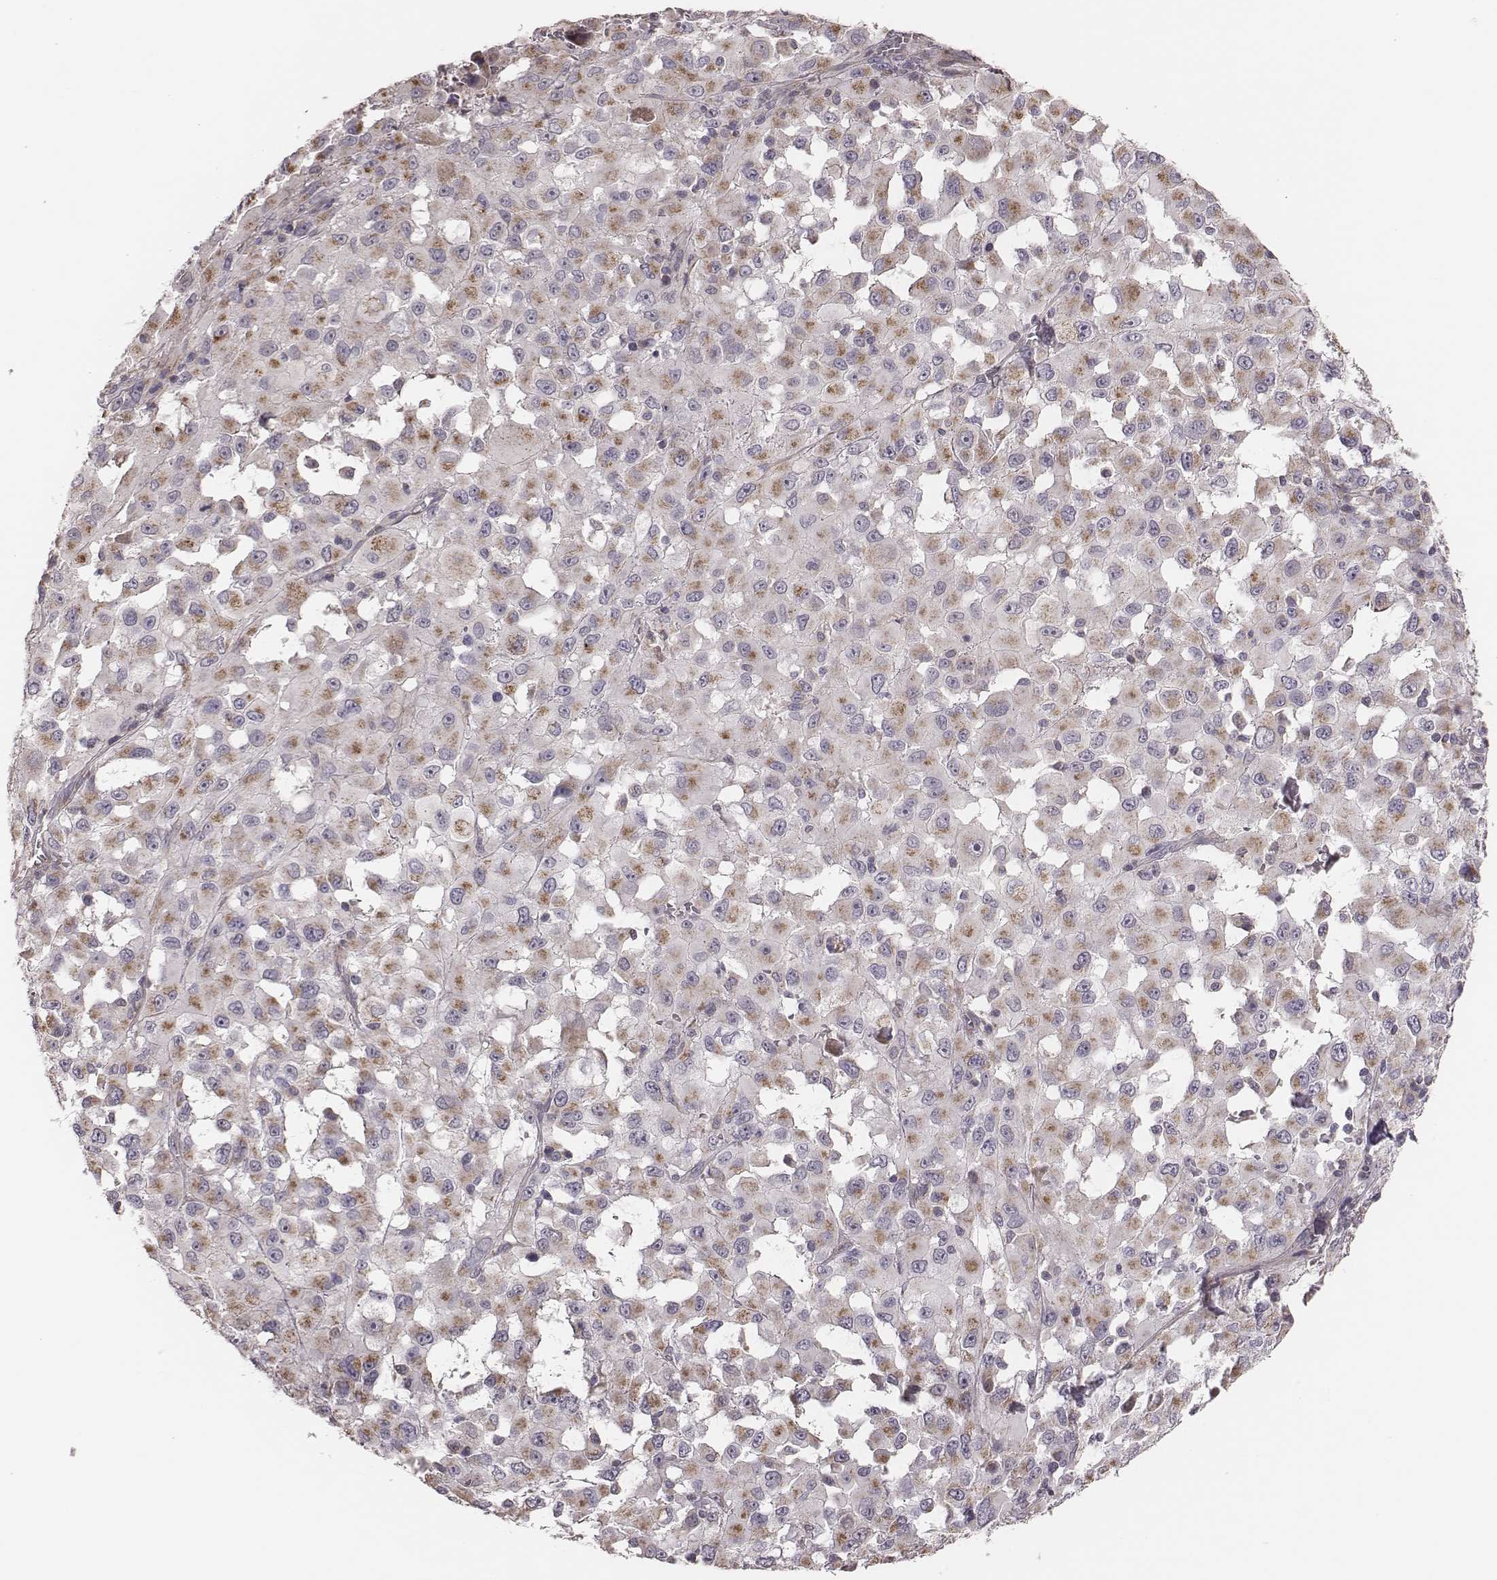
{"staining": {"intensity": "weak", "quantity": "25%-75%", "location": "cytoplasmic/membranous"}, "tissue": "melanoma", "cell_type": "Tumor cells", "image_type": "cancer", "snomed": [{"axis": "morphology", "description": "Malignant melanoma, Metastatic site"}, {"axis": "topography", "description": "Lymph node"}], "caption": "Human melanoma stained with a brown dye displays weak cytoplasmic/membranous positive staining in about 25%-75% of tumor cells.", "gene": "HAVCR1", "patient": {"sex": "male", "age": 50}}